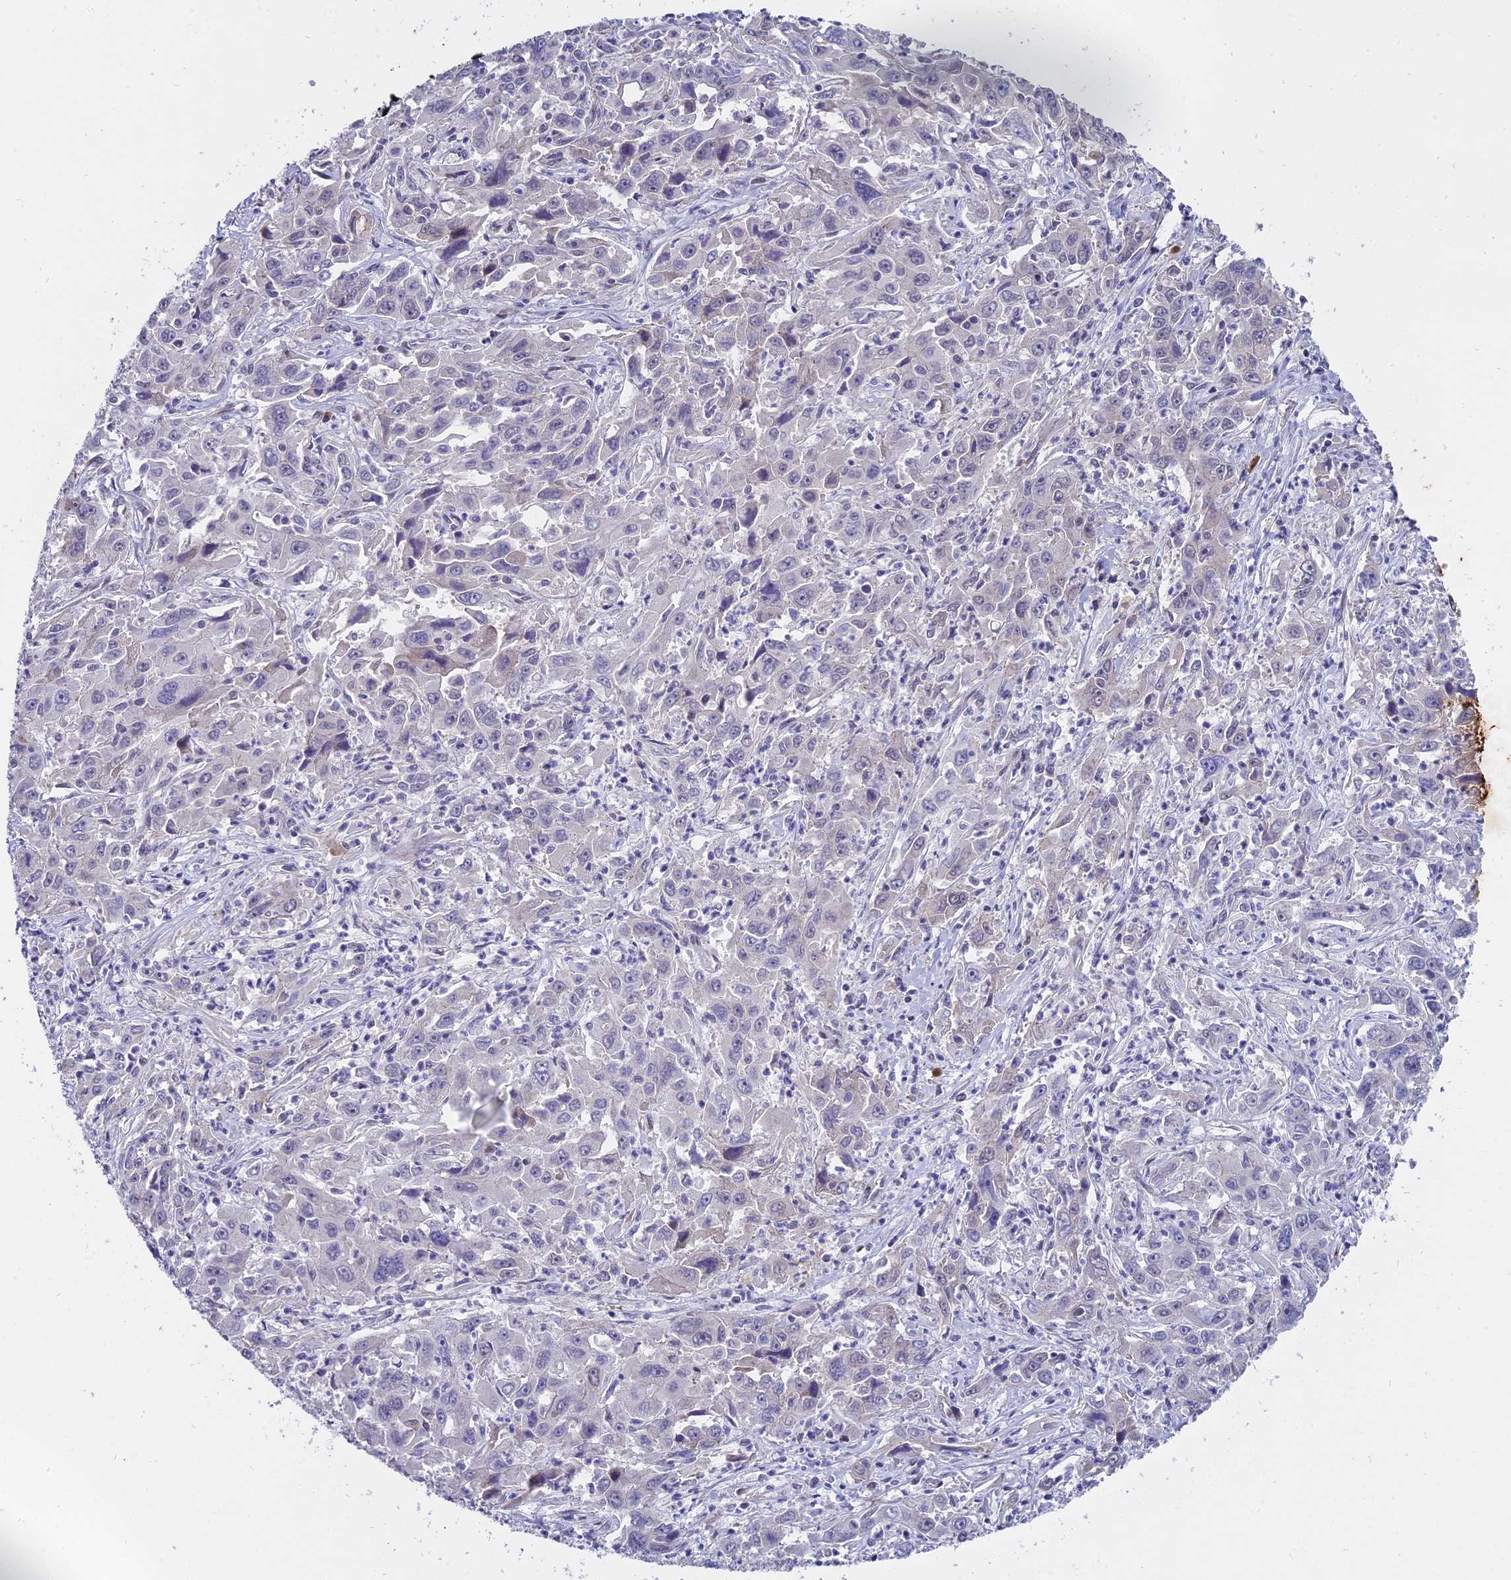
{"staining": {"intensity": "negative", "quantity": "none", "location": "none"}, "tissue": "liver cancer", "cell_type": "Tumor cells", "image_type": "cancer", "snomed": [{"axis": "morphology", "description": "Carcinoma, Hepatocellular, NOS"}, {"axis": "topography", "description": "Liver"}], "caption": "A histopathology image of human hepatocellular carcinoma (liver) is negative for staining in tumor cells.", "gene": "PYGO1", "patient": {"sex": "male", "age": 63}}